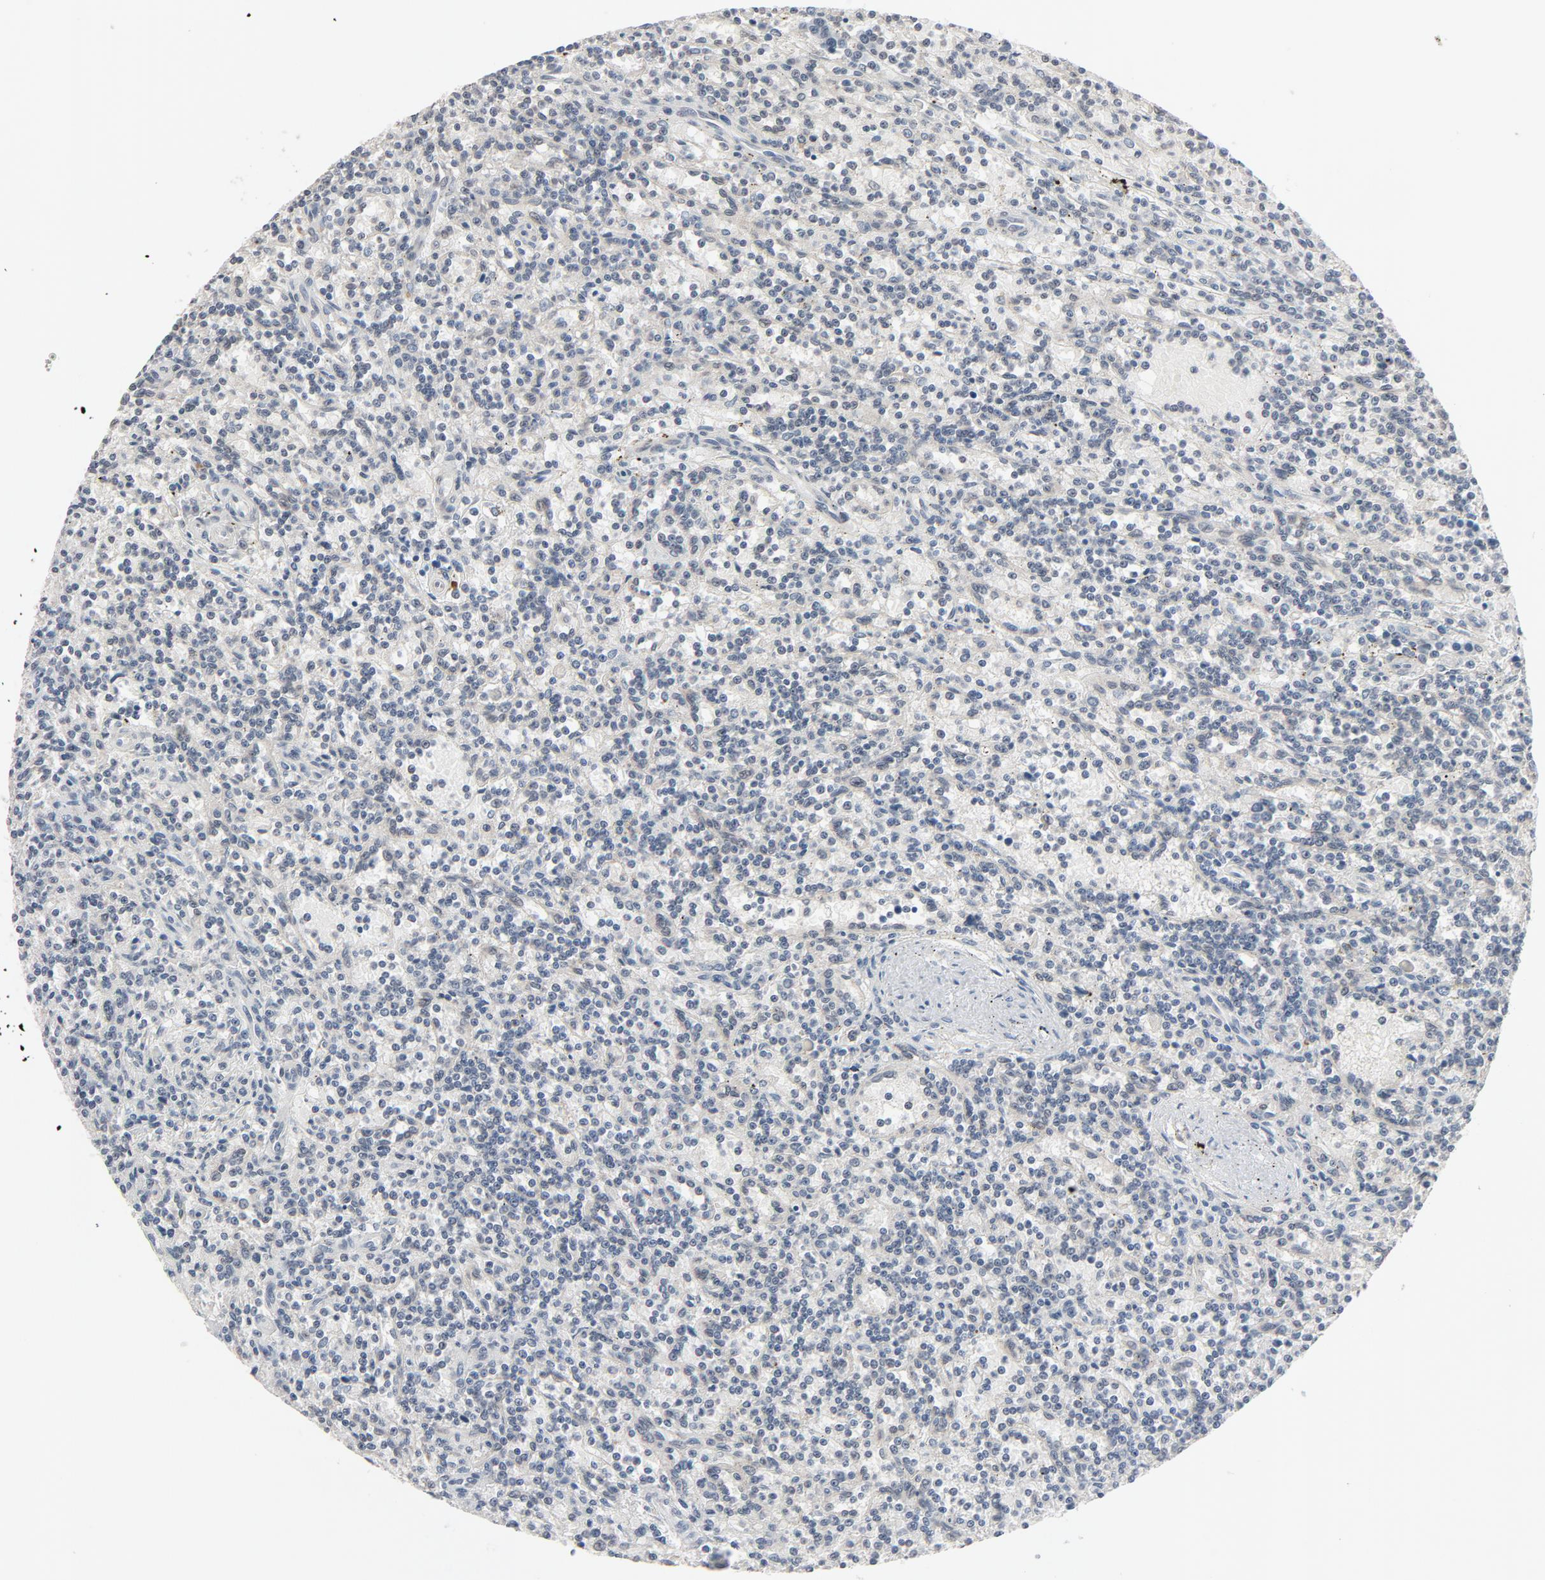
{"staining": {"intensity": "negative", "quantity": "none", "location": "none"}, "tissue": "lymphoma", "cell_type": "Tumor cells", "image_type": "cancer", "snomed": [{"axis": "morphology", "description": "Malignant lymphoma, non-Hodgkin's type, Low grade"}, {"axis": "topography", "description": "Spleen"}], "caption": "Histopathology image shows no protein staining in tumor cells of malignant lymphoma, non-Hodgkin's type (low-grade) tissue. Nuclei are stained in blue.", "gene": "MT3", "patient": {"sex": "male", "age": 73}}